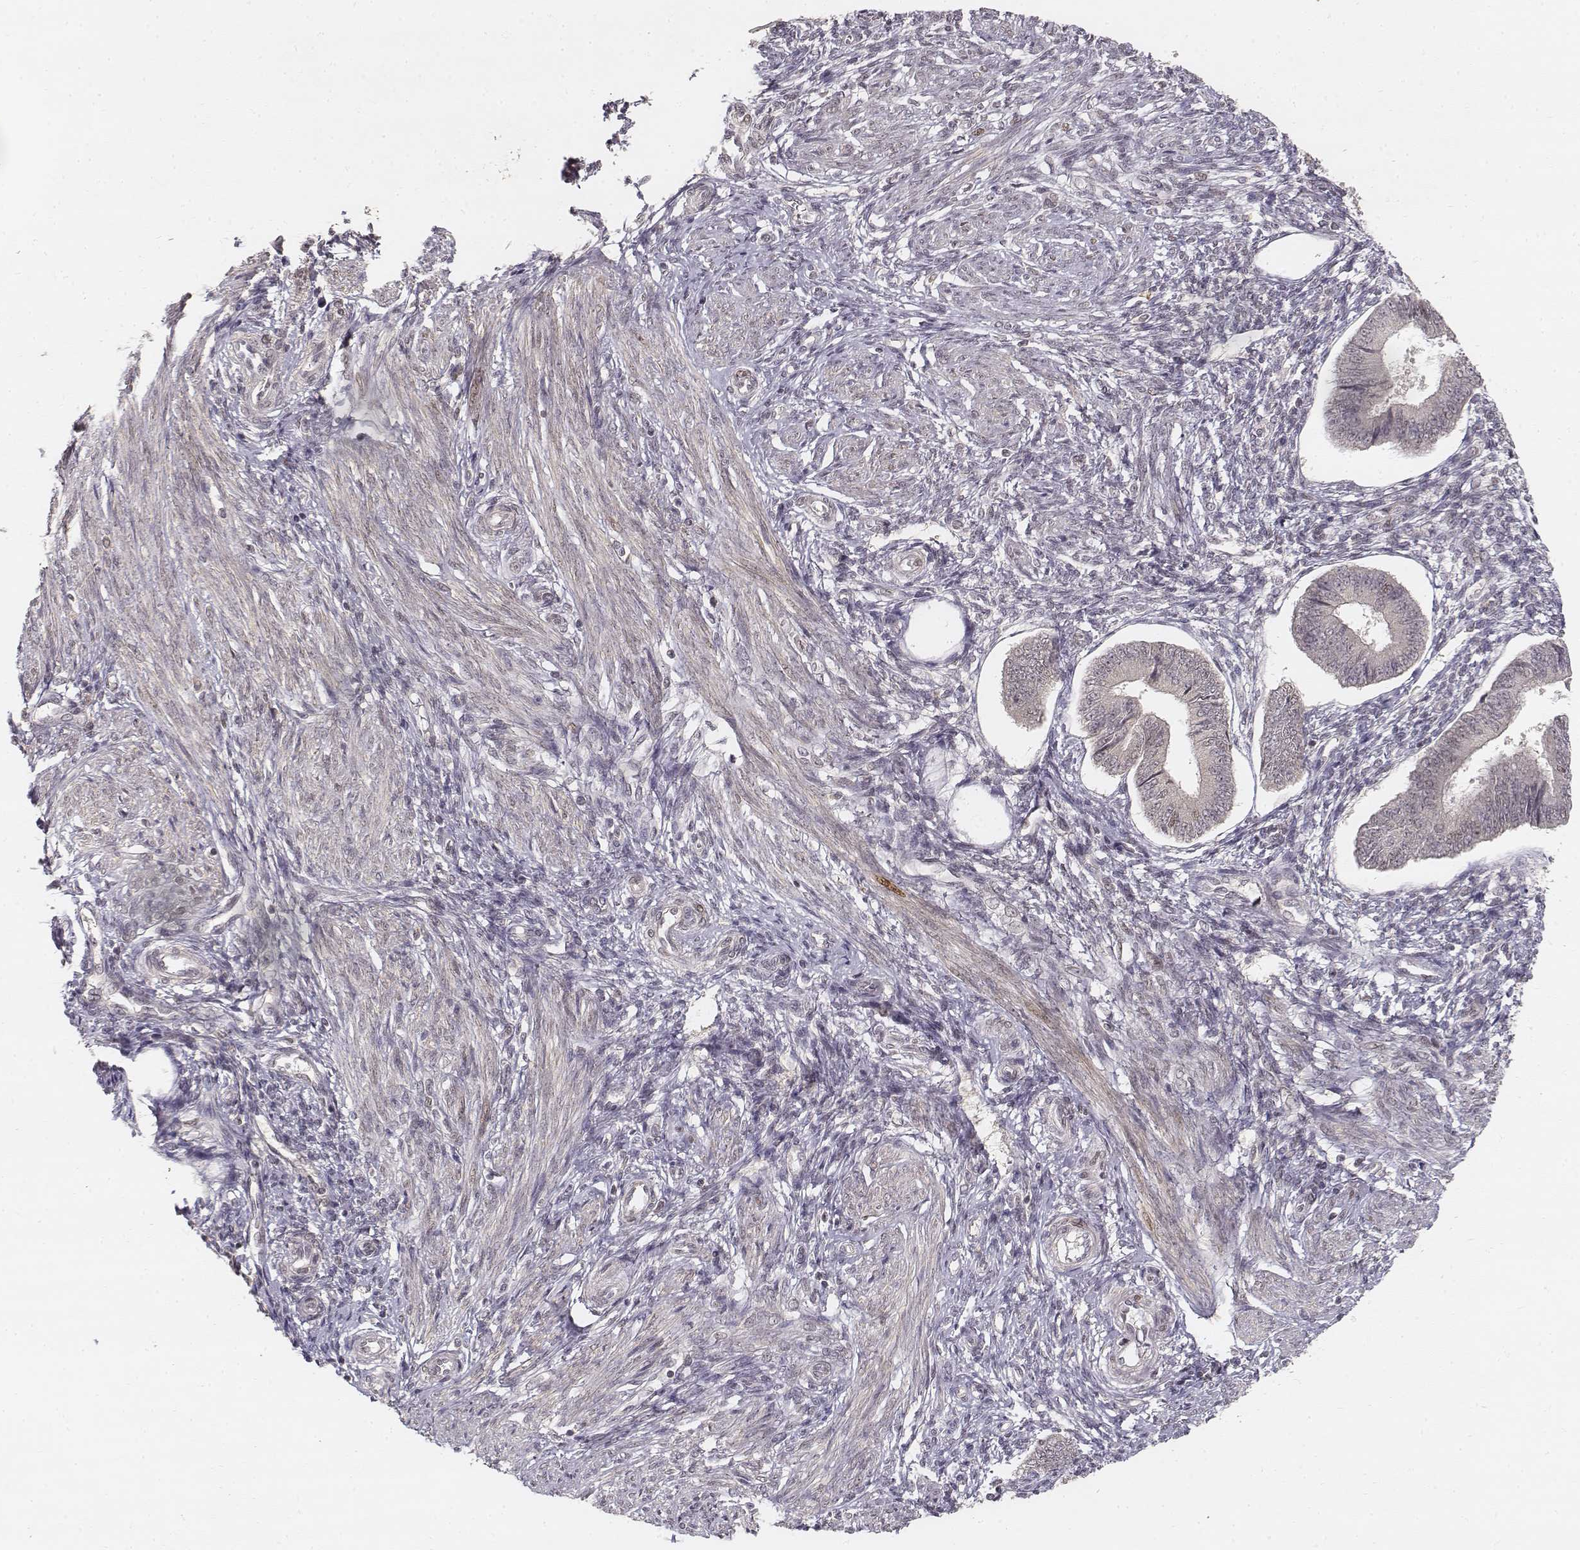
{"staining": {"intensity": "negative", "quantity": "none", "location": "none"}, "tissue": "endometrium", "cell_type": "Cells in endometrial stroma", "image_type": "normal", "snomed": [{"axis": "morphology", "description": "Normal tissue, NOS"}, {"axis": "topography", "description": "Endometrium"}], "caption": "DAB immunohistochemical staining of normal endometrium displays no significant positivity in cells in endometrial stroma.", "gene": "FANCD2", "patient": {"sex": "female", "age": 42}}